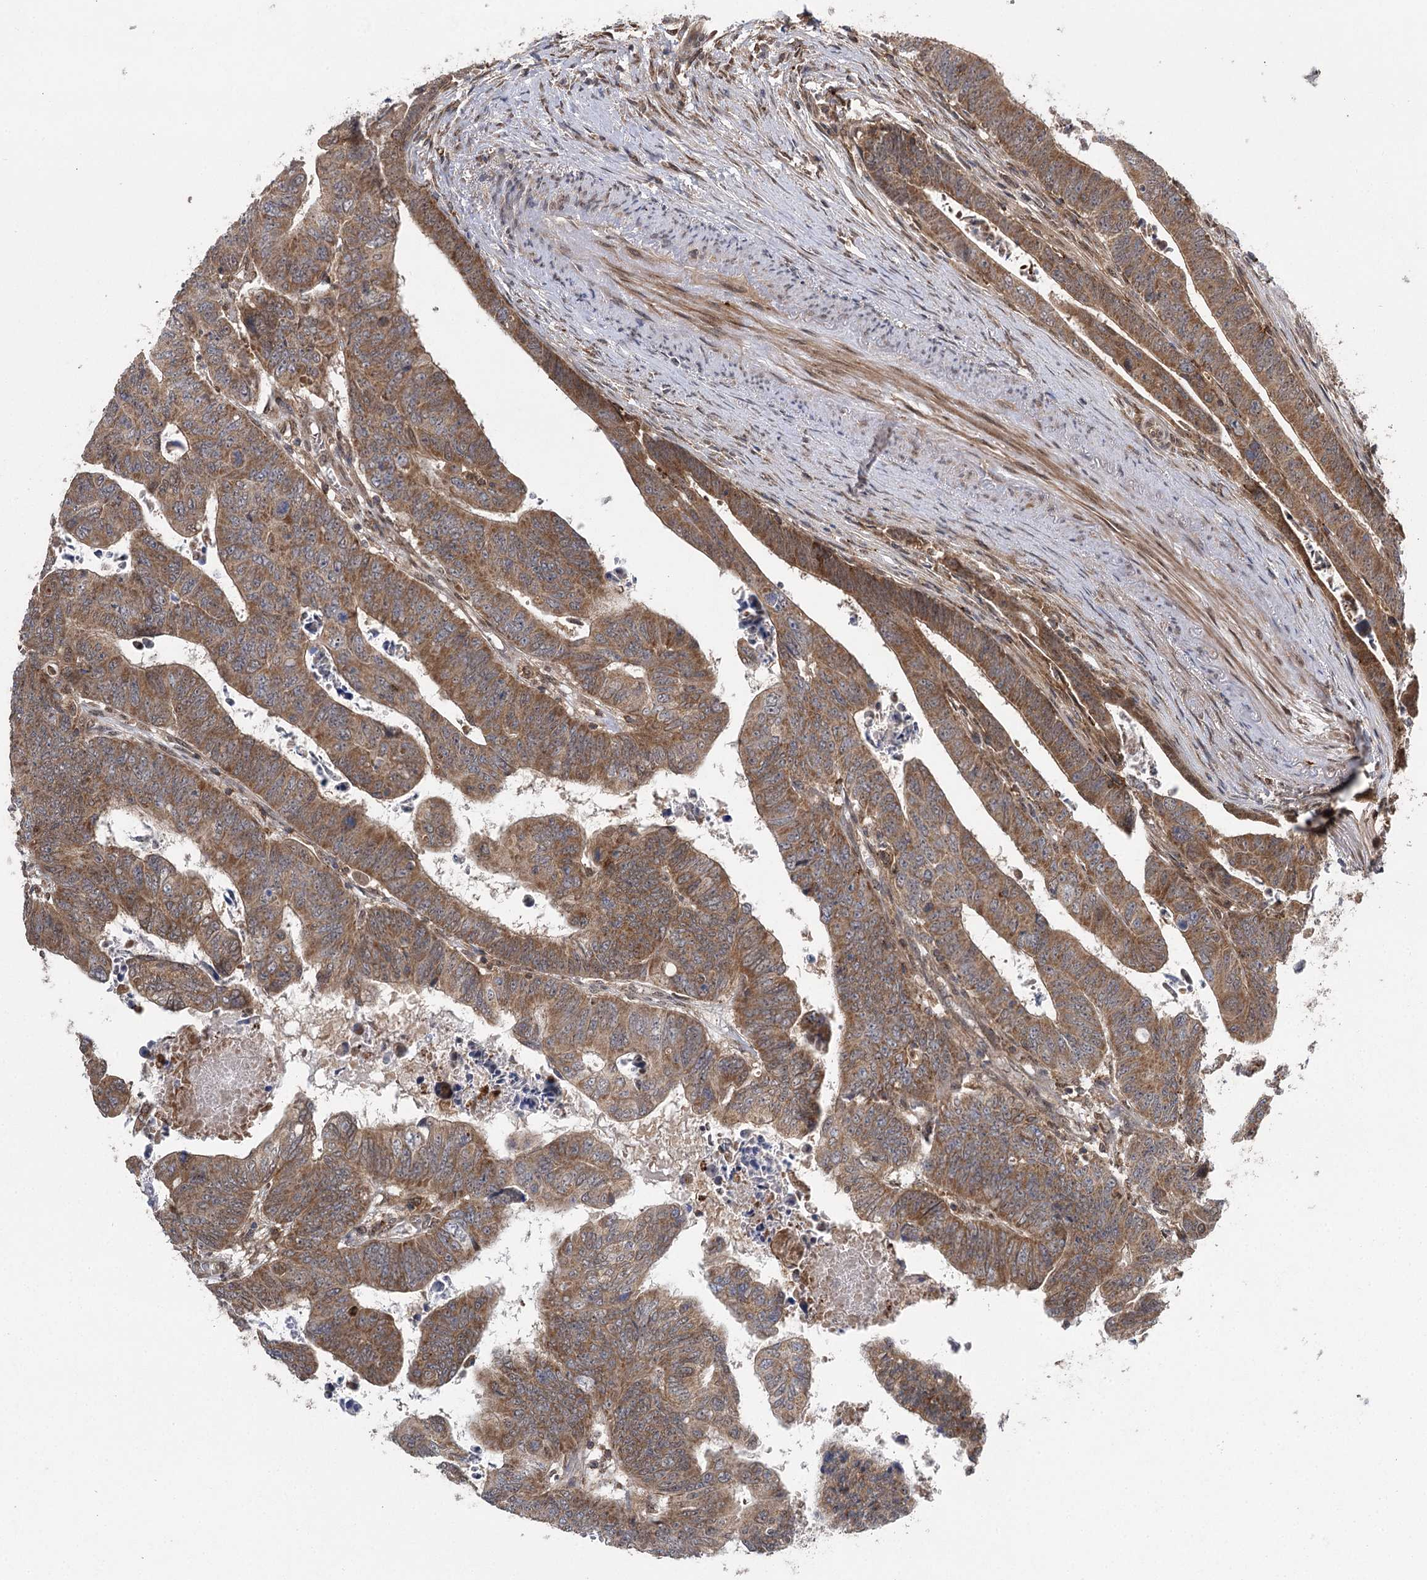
{"staining": {"intensity": "moderate", "quantity": ">75%", "location": "cytoplasmic/membranous"}, "tissue": "colorectal cancer", "cell_type": "Tumor cells", "image_type": "cancer", "snomed": [{"axis": "morphology", "description": "Normal tissue, NOS"}, {"axis": "morphology", "description": "Adenocarcinoma, NOS"}, {"axis": "topography", "description": "Rectum"}], "caption": "IHC of colorectal cancer reveals medium levels of moderate cytoplasmic/membranous positivity in about >75% of tumor cells. (DAB (3,3'-diaminobenzidine) = brown stain, brightfield microscopy at high magnification).", "gene": "C12orf4", "patient": {"sex": "female", "age": 65}}